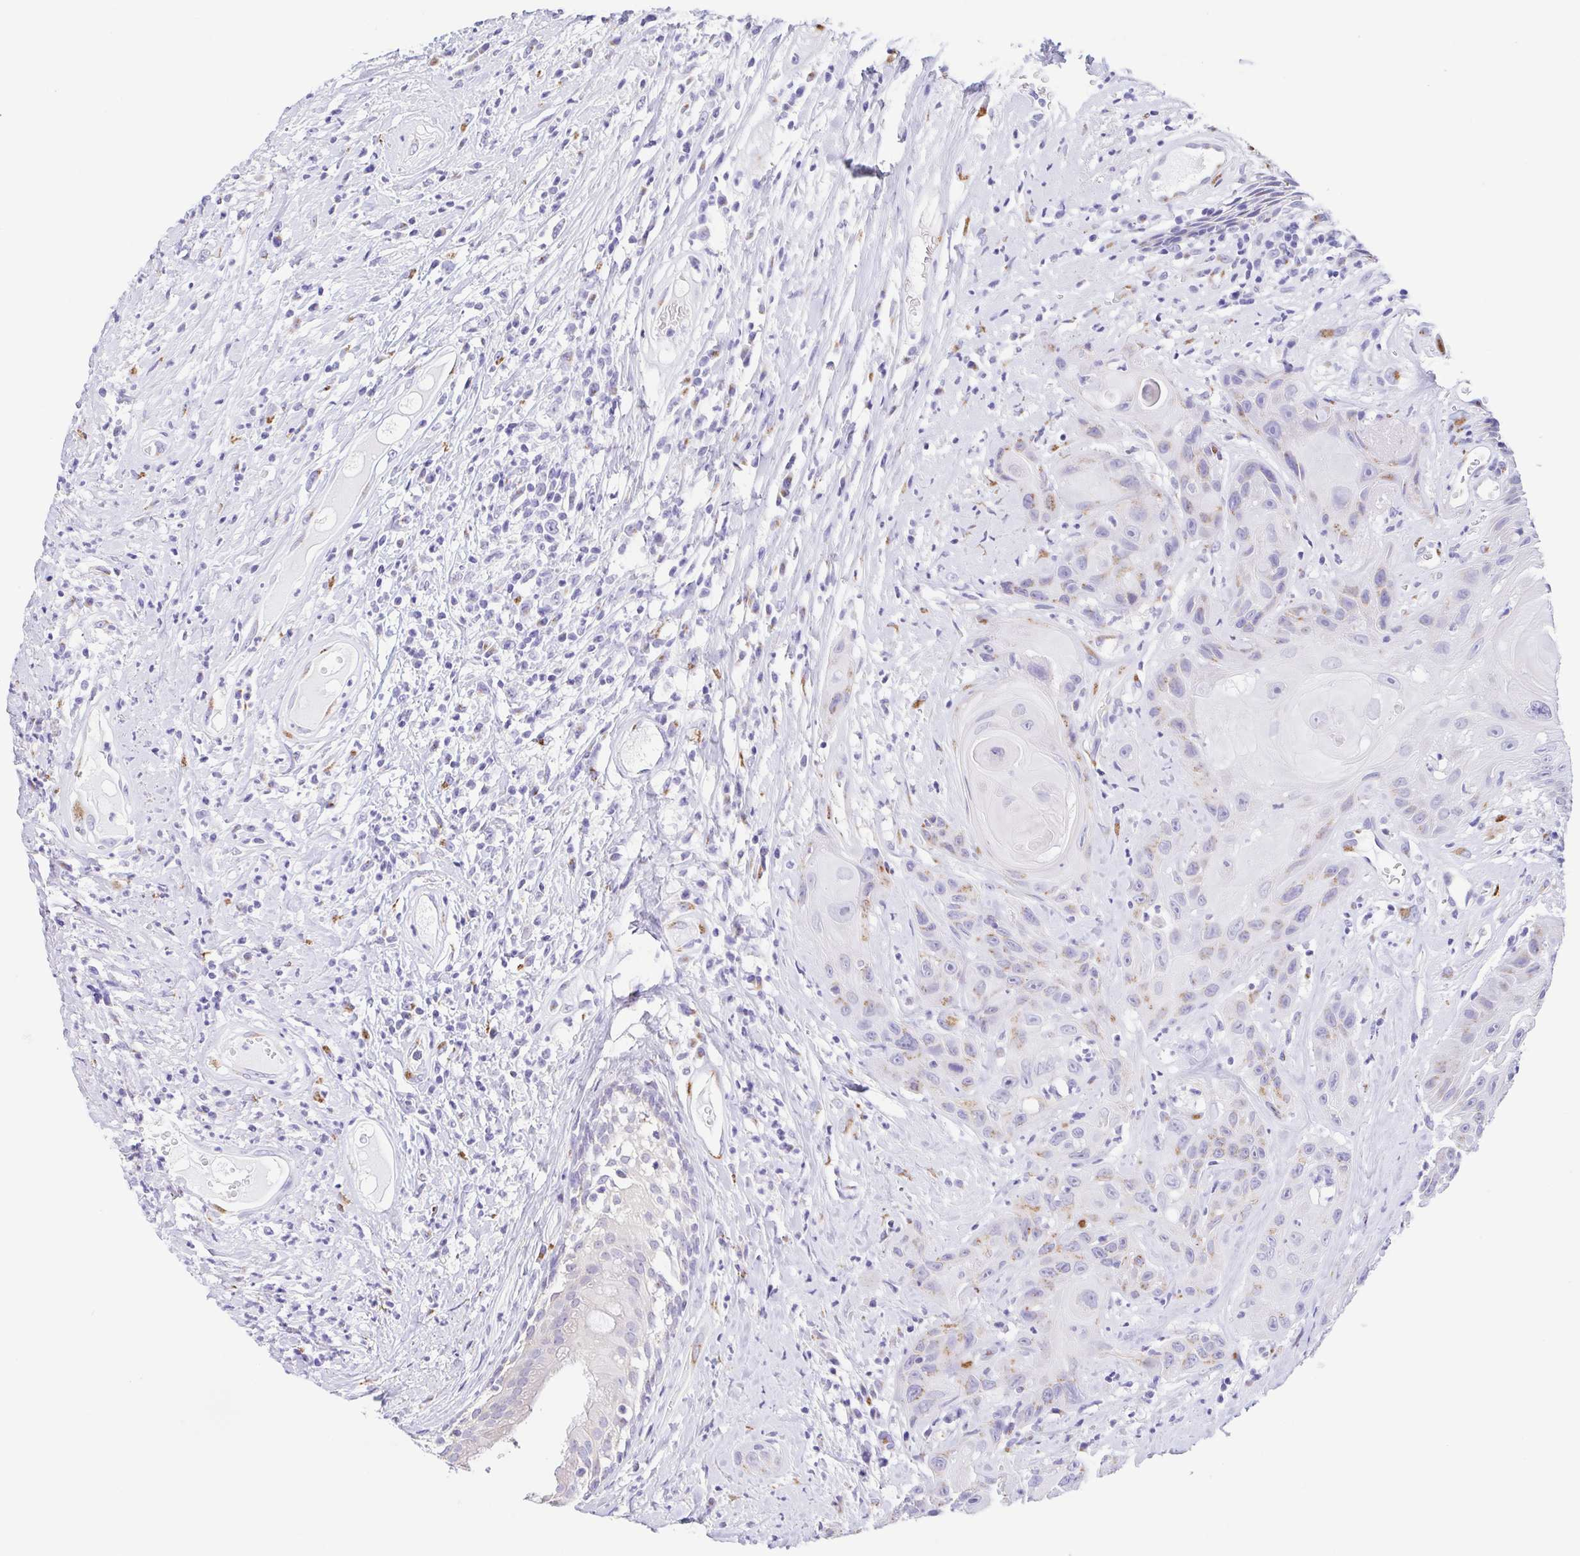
{"staining": {"intensity": "weak", "quantity": "<25%", "location": "cytoplasmic/membranous"}, "tissue": "head and neck cancer", "cell_type": "Tumor cells", "image_type": "cancer", "snomed": [{"axis": "morphology", "description": "Squamous cell carcinoma, NOS"}, {"axis": "topography", "description": "Head-Neck"}], "caption": "Protein analysis of head and neck squamous cell carcinoma displays no significant staining in tumor cells. (Immunohistochemistry (ihc), brightfield microscopy, high magnification).", "gene": "SULT1B1", "patient": {"sex": "male", "age": 57}}